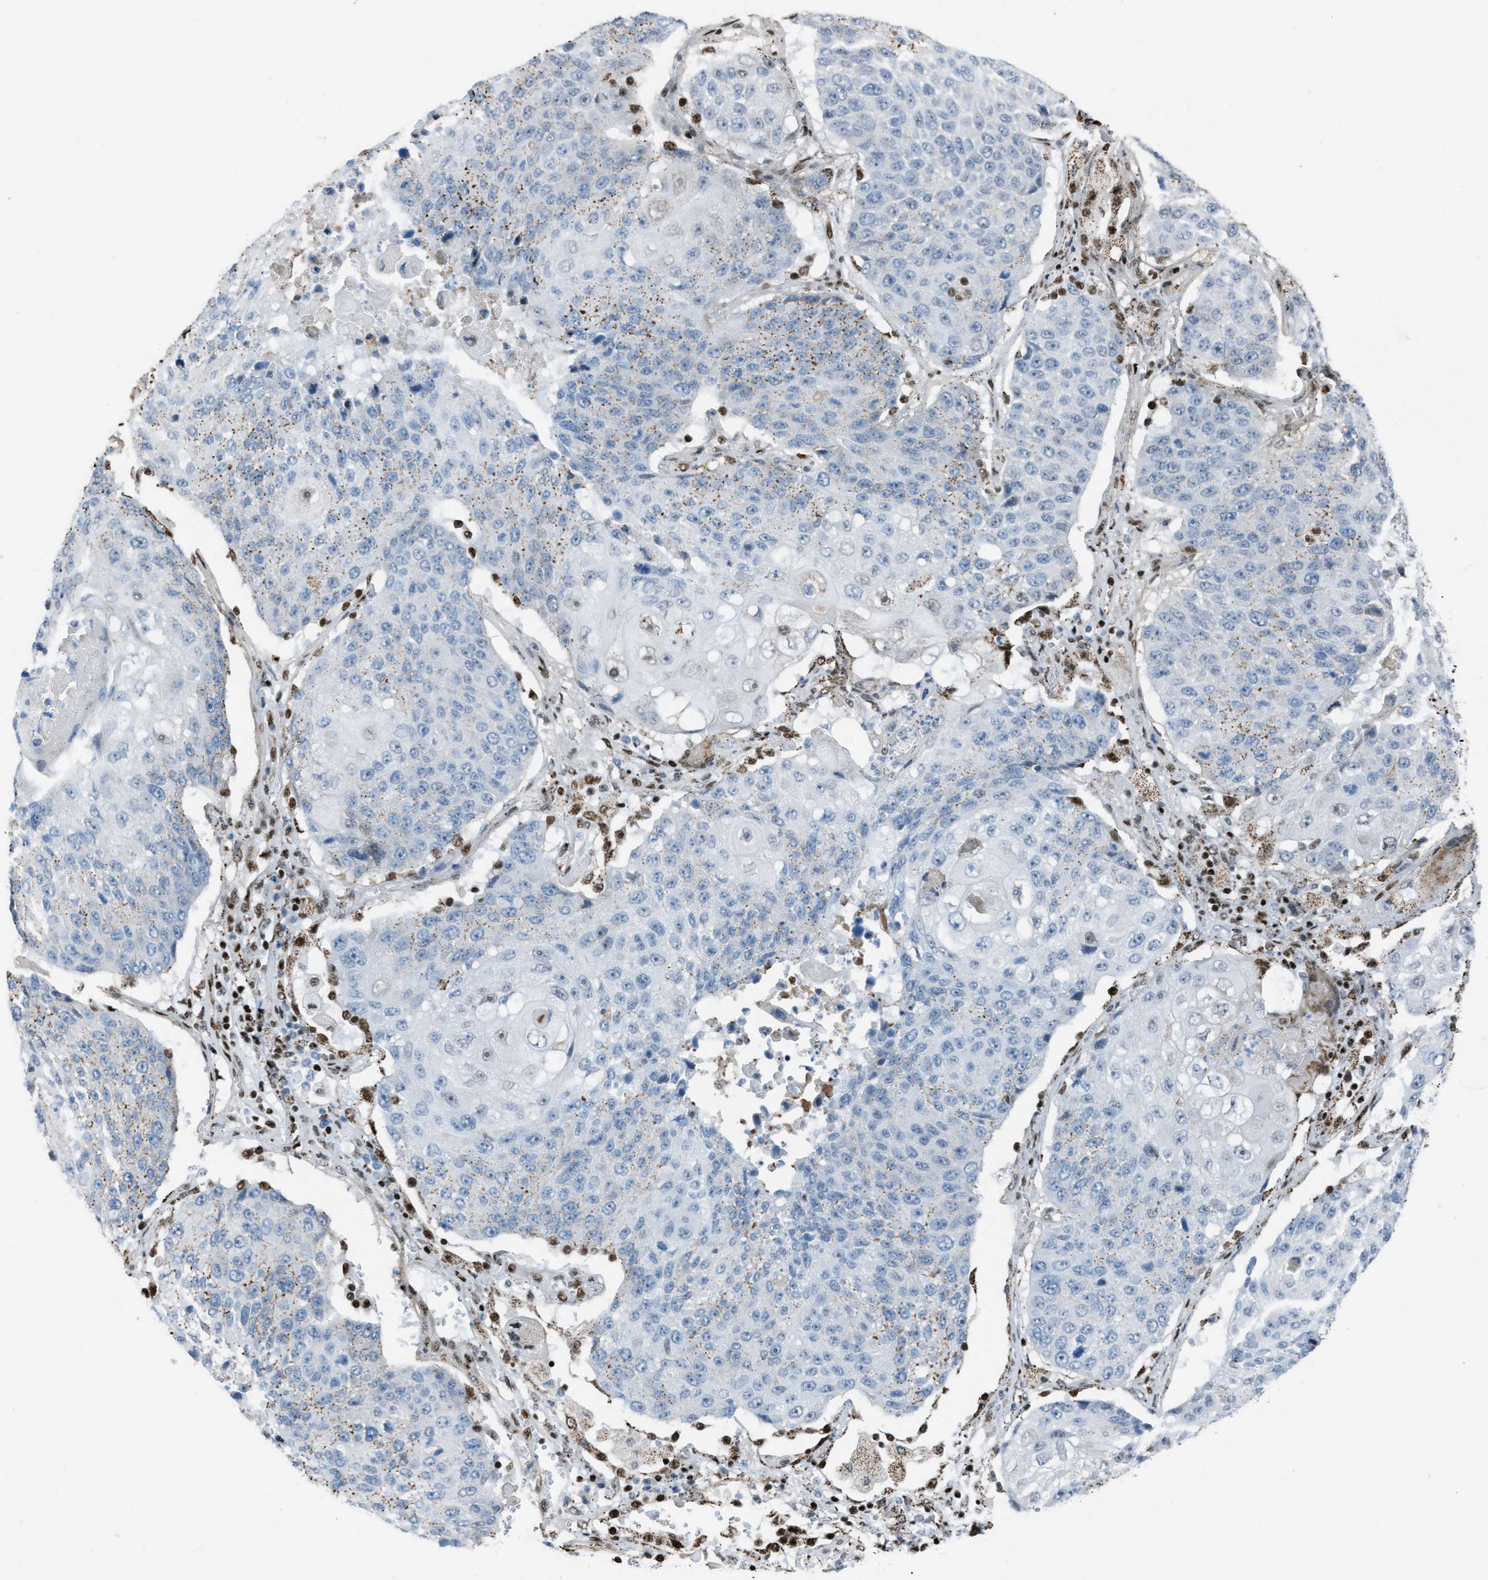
{"staining": {"intensity": "moderate", "quantity": "<25%", "location": "cytoplasmic/membranous"}, "tissue": "lung cancer", "cell_type": "Tumor cells", "image_type": "cancer", "snomed": [{"axis": "morphology", "description": "Squamous cell carcinoma, NOS"}, {"axis": "topography", "description": "Lung"}], "caption": "Immunohistochemistry (IHC) histopathology image of neoplastic tissue: human lung cancer stained using IHC reveals low levels of moderate protein expression localized specifically in the cytoplasmic/membranous of tumor cells, appearing as a cytoplasmic/membranous brown color.", "gene": "SLFN5", "patient": {"sex": "male", "age": 61}}